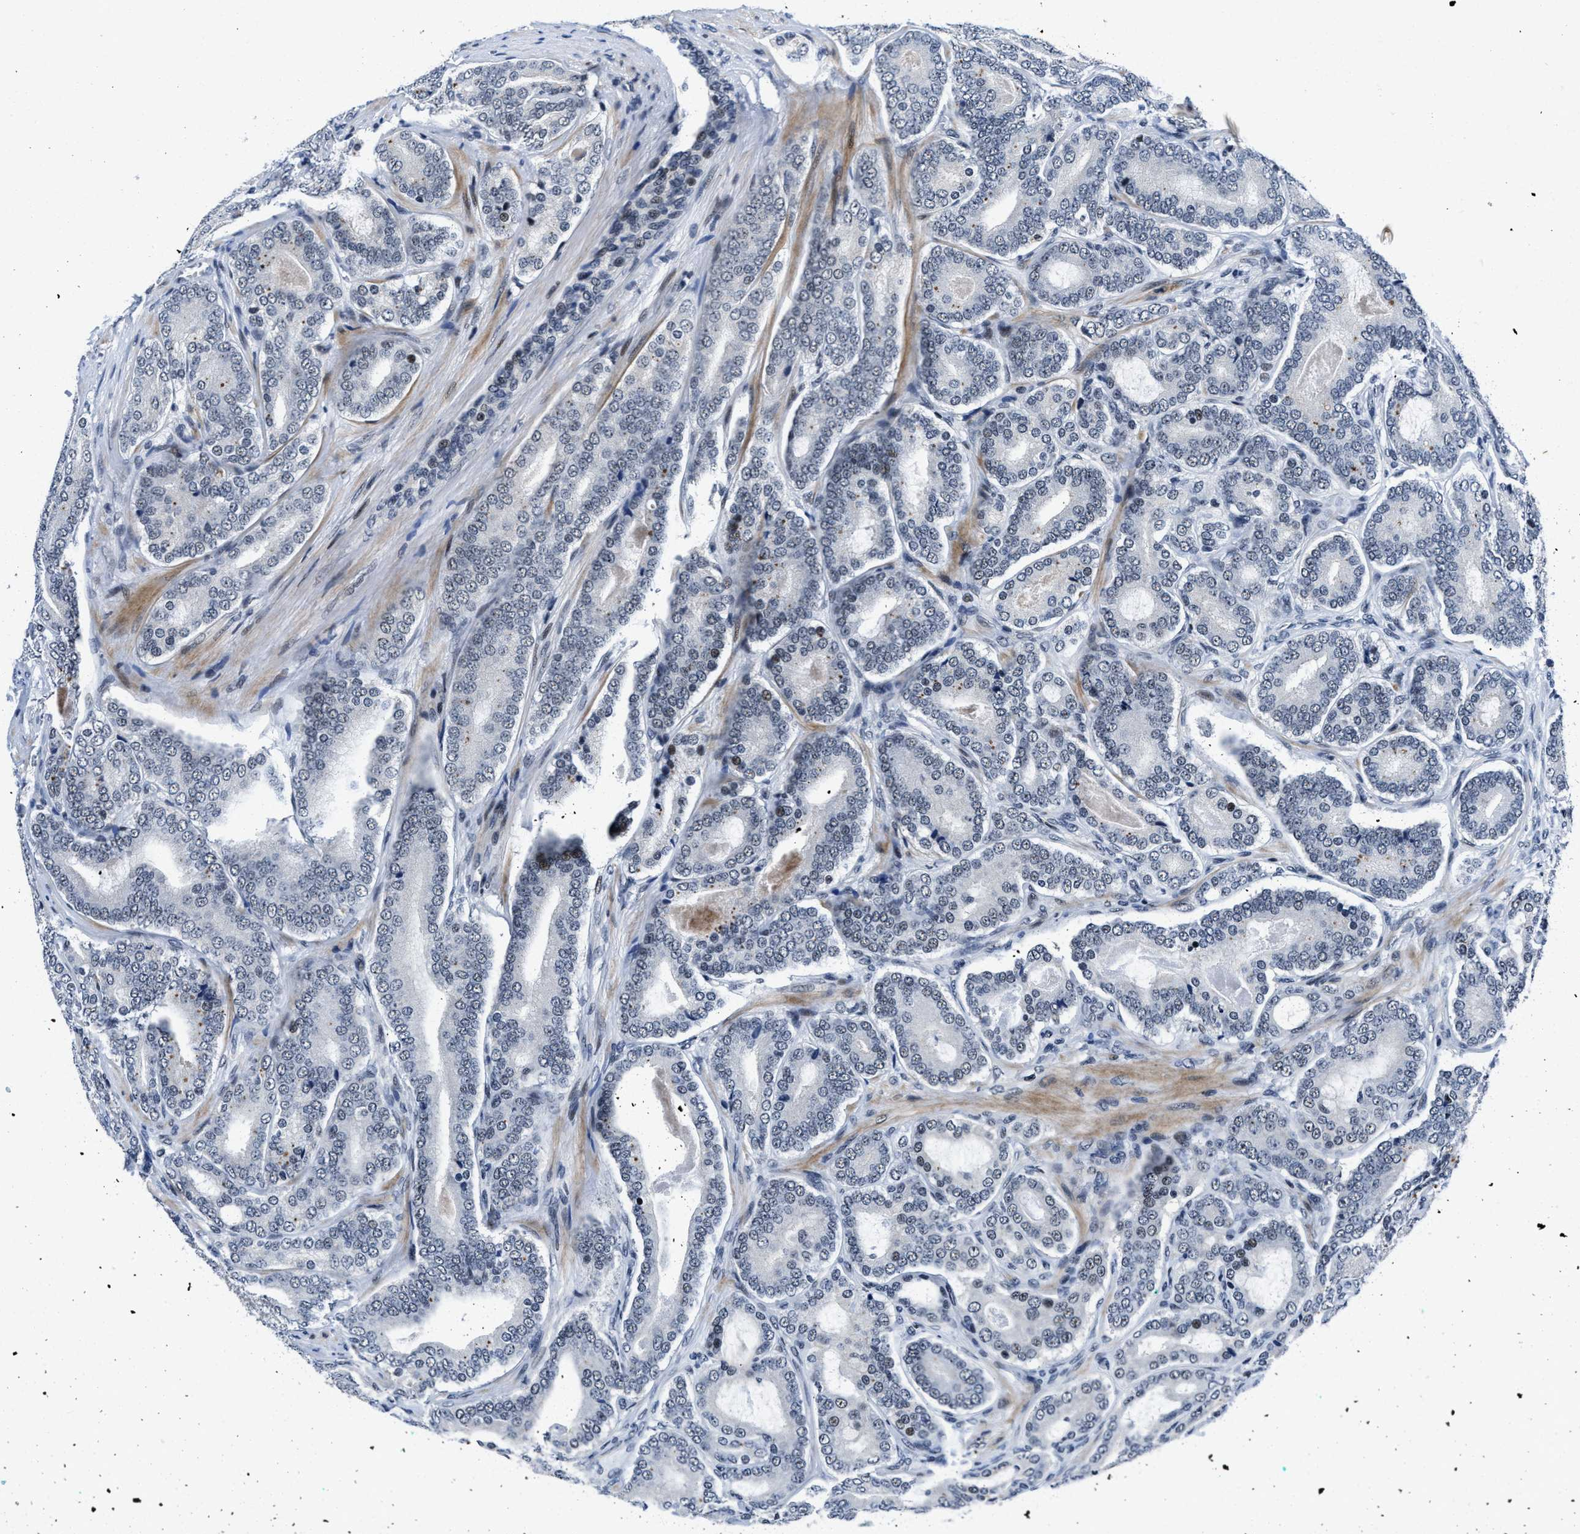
{"staining": {"intensity": "negative", "quantity": "none", "location": "none"}, "tissue": "prostate cancer", "cell_type": "Tumor cells", "image_type": "cancer", "snomed": [{"axis": "morphology", "description": "Adenocarcinoma, High grade"}, {"axis": "topography", "description": "Prostate"}], "caption": "The photomicrograph demonstrates no significant expression in tumor cells of prostate adenocarcinoma (high-grade).", "gene": "ZNF233", "patient": {"sex": "male", "age": 60}}